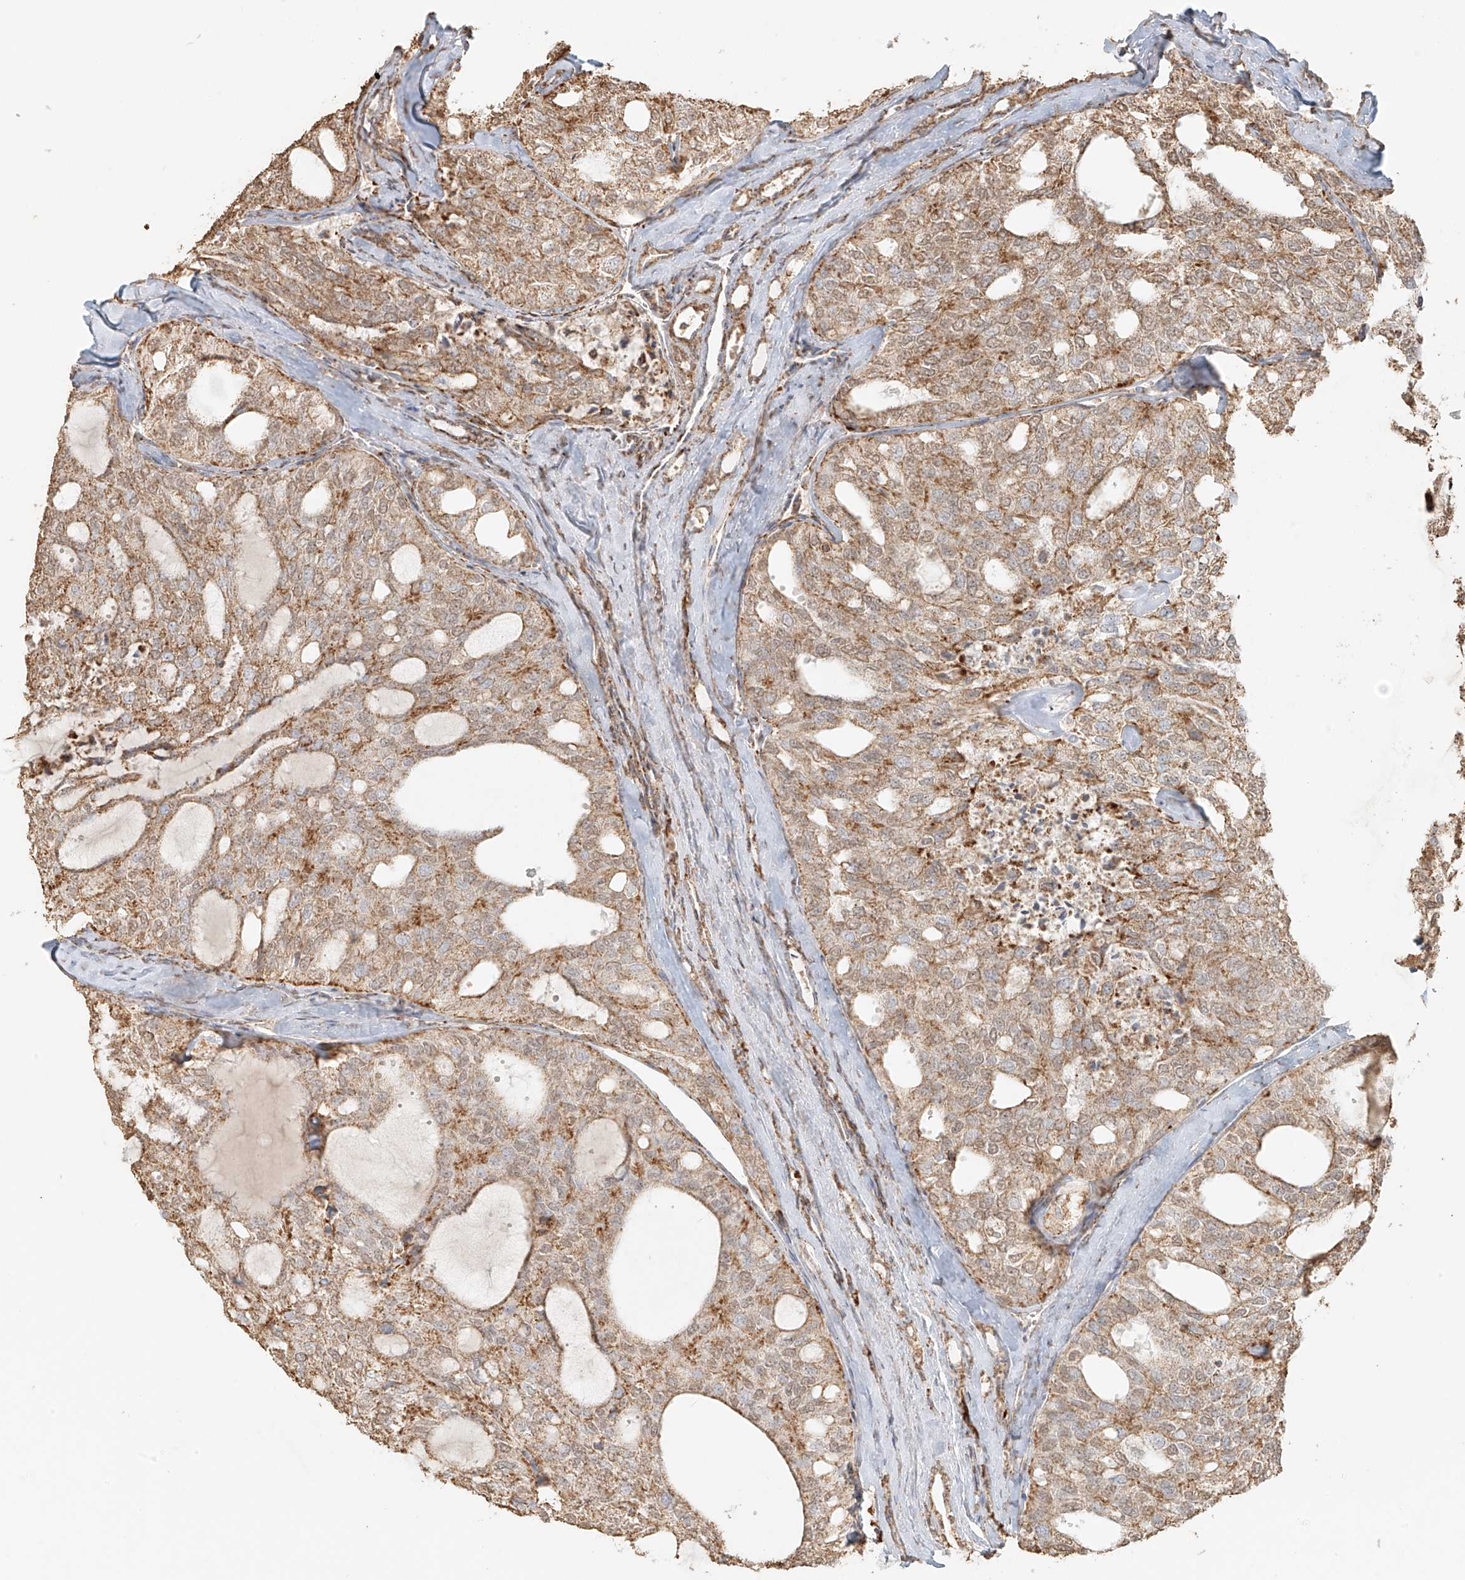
{"staining": {"intensity": "moderate", "quantity": ">75%", "location": "cytoplasmic/membranous"}, "tissue": "thyroid cancer", "cell_type": "Tumor cells", "image_type": "cancer", "snomed": [{"axis": "morphology", "description": "Follicular adenoma carcinoma, NOS"}, {"axis": "topography", "description": "Thyroid gland"}], "caption": "Immunohistochemistry (IHC) photomicrograph of human follicular adenoma carcinoma (thyroid) stained for a protein (brown), which demonstrates medium levels of moderate cytoplasmic/membranous staining in approximately >75% of tumor cells.", "gene": "MIPEP", "patient": {"sex": "male", "age": 75}}